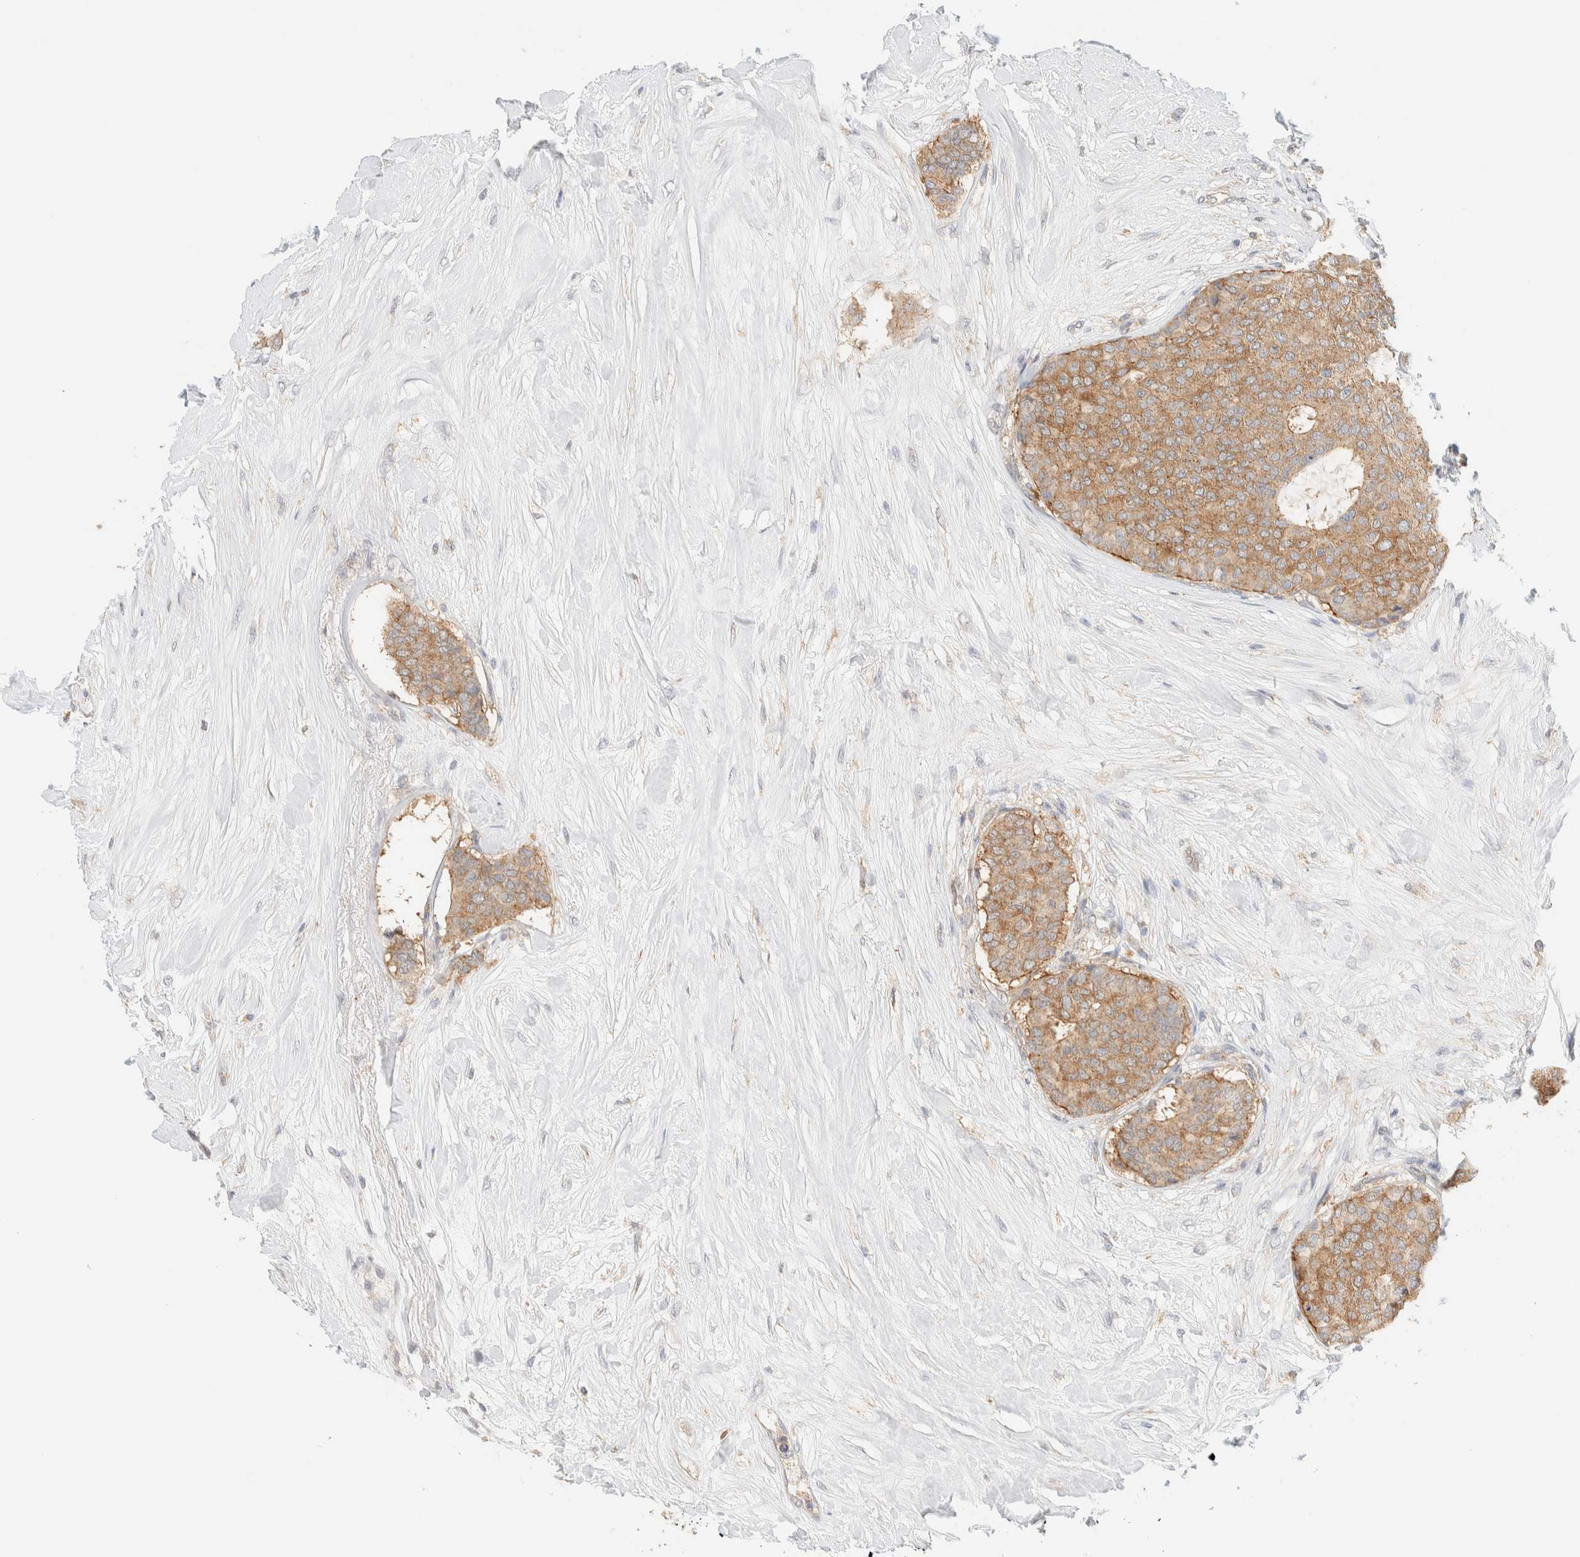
{"staining": {"intensity": "moderate", "quantity": ">75%", "location": "cytoplasmic/membranous"}, "tissue": "breast cancer", "cell_type": "Tumor cells", "image_type": "cancer", "snomed": [{"axis": "morphology", "description": "Duct carcinoma"}, {"axis": "topography", "description": "Breast"}], "caption": "The immunohistochemical stain labels moderate cytoplasmic/membranous expression in tumor cells of breast infiltrating ductal carcinoma tissue.", "gene": "TBC1D8B", "patient": {"sex": "female", "age": 75}}